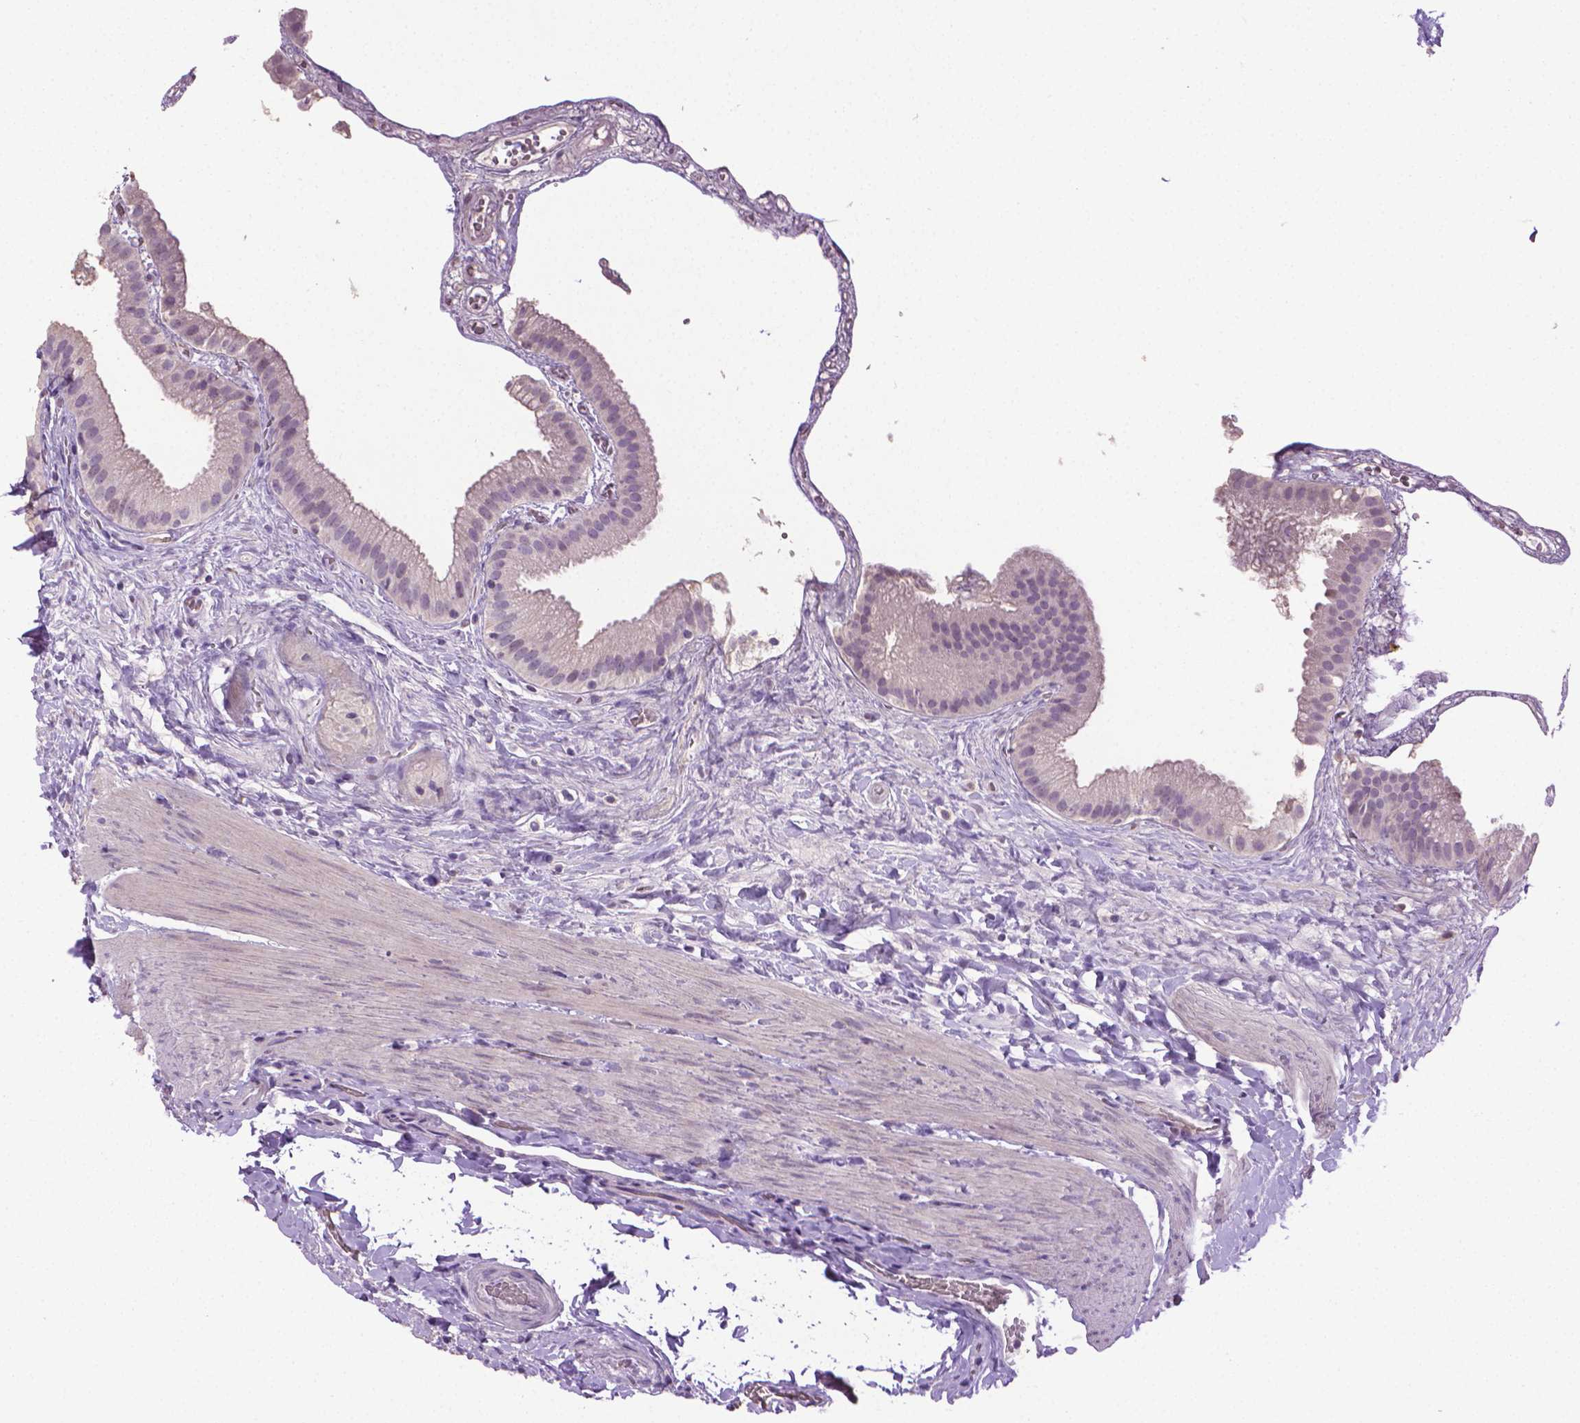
{"staining": {"intensity": "moderate", "quantity": "<25%", "location": "cytoplasmic/membranous"}, "tissue": "gallbladder", "cell_type": "Glandular cells", "image_type": "normal", "snomed": [{"axis": "morphology", "description": "Normal tissue, NOS"}, {"axis": "topography", "description": "Gallbladder"}], "caption": "Immunohistochemical staining of normal gallbladder demonstrates low levels of moderate cytoplasmic/membranous positivity in about <25% of glandular cells.", "gene": "CDKN2D", "patient": {"sex": "female", "age": 63}}